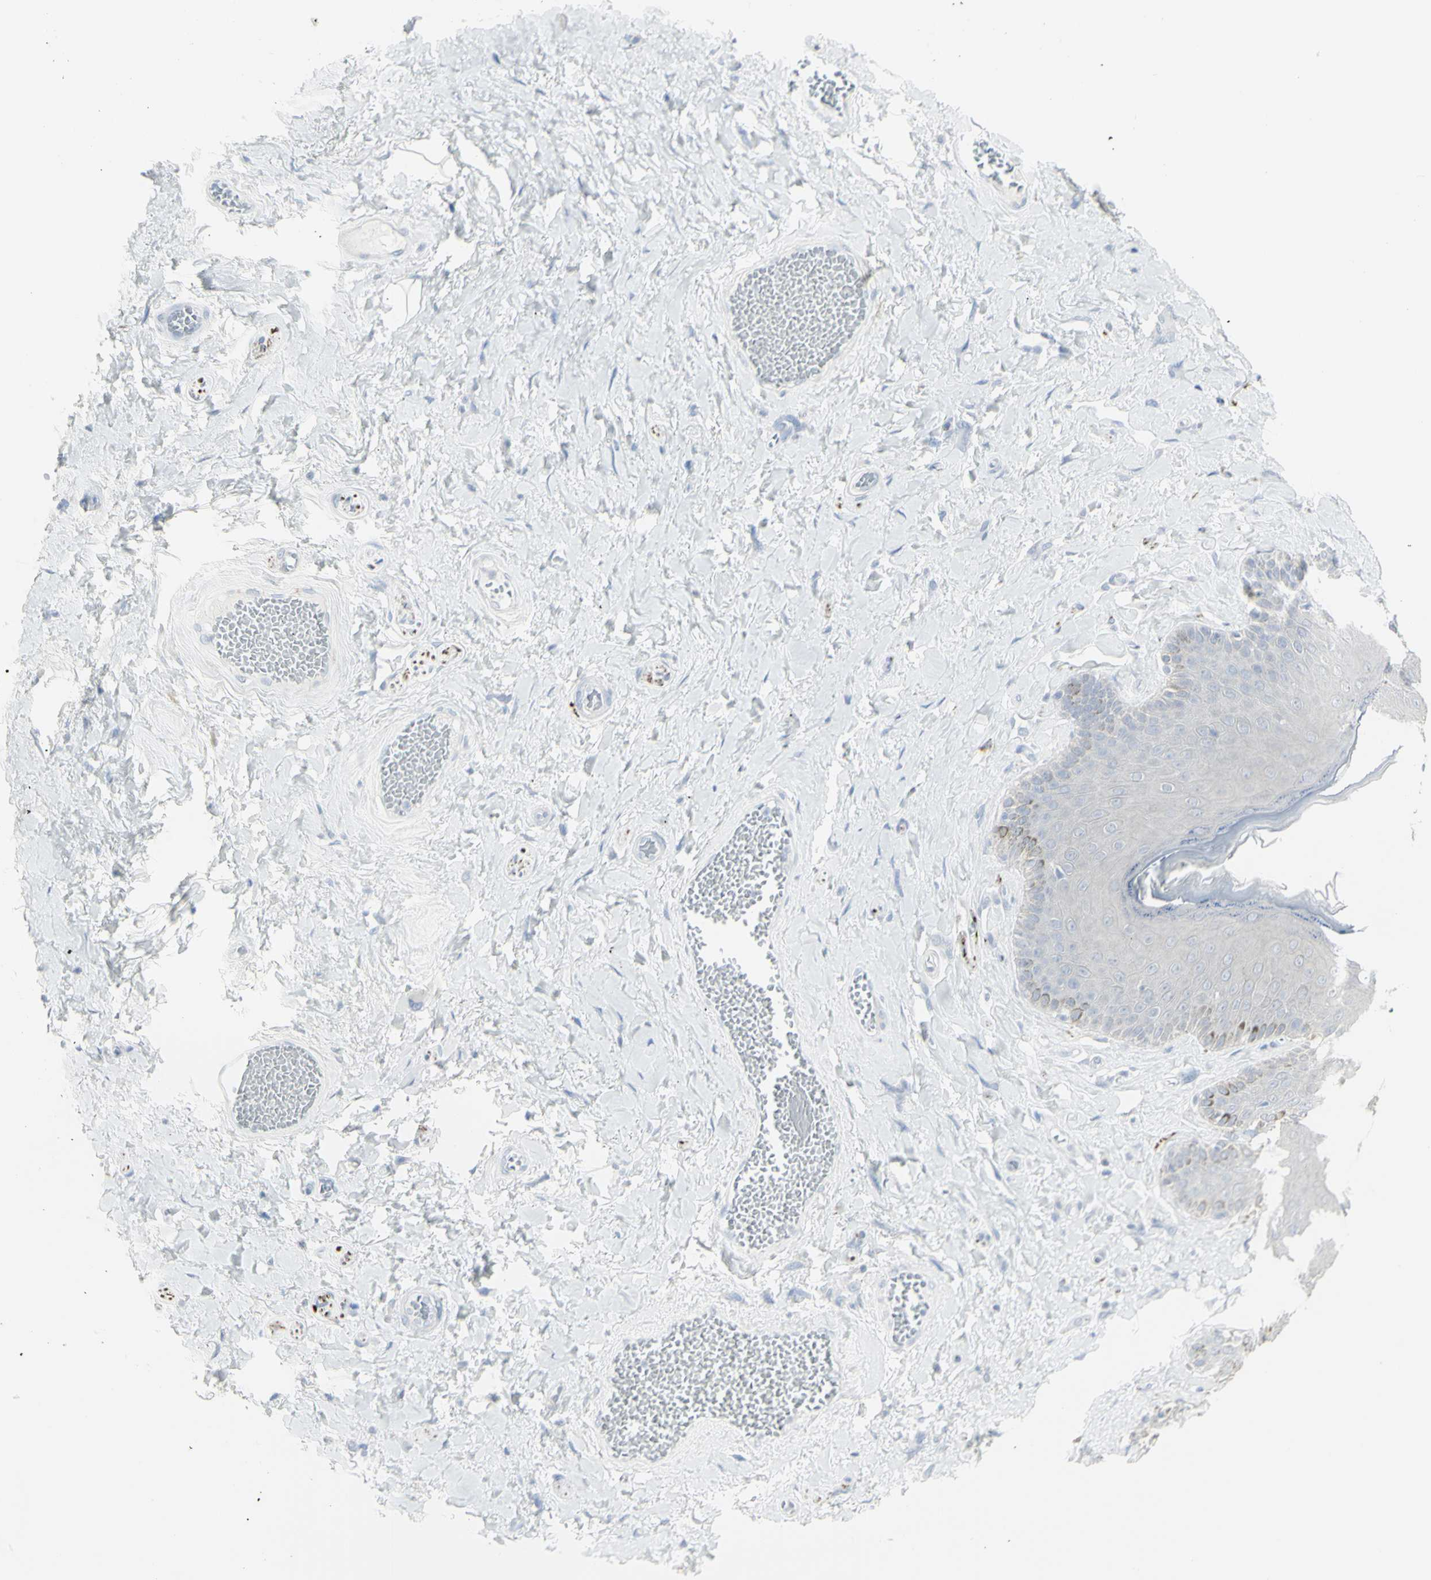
{"staining": {"intensity": "negative", "quantity": "none", "location": "none"}, "tissue": "skin", "cell_type": "Epidermal cells", "image_type": "normal", "snomed": [{"axis": "morphology", "description": "Normal tissue, NOS"}, {"axis": "topography", "description": "Anal"}], "caption": "High power microscopy image of an IHC micrograph of unremarkable skin, revealing no significant positivity in epidermal cells.", "gene": "ENSG00000198211", "patient": {"sex": "male", "age": 69}}